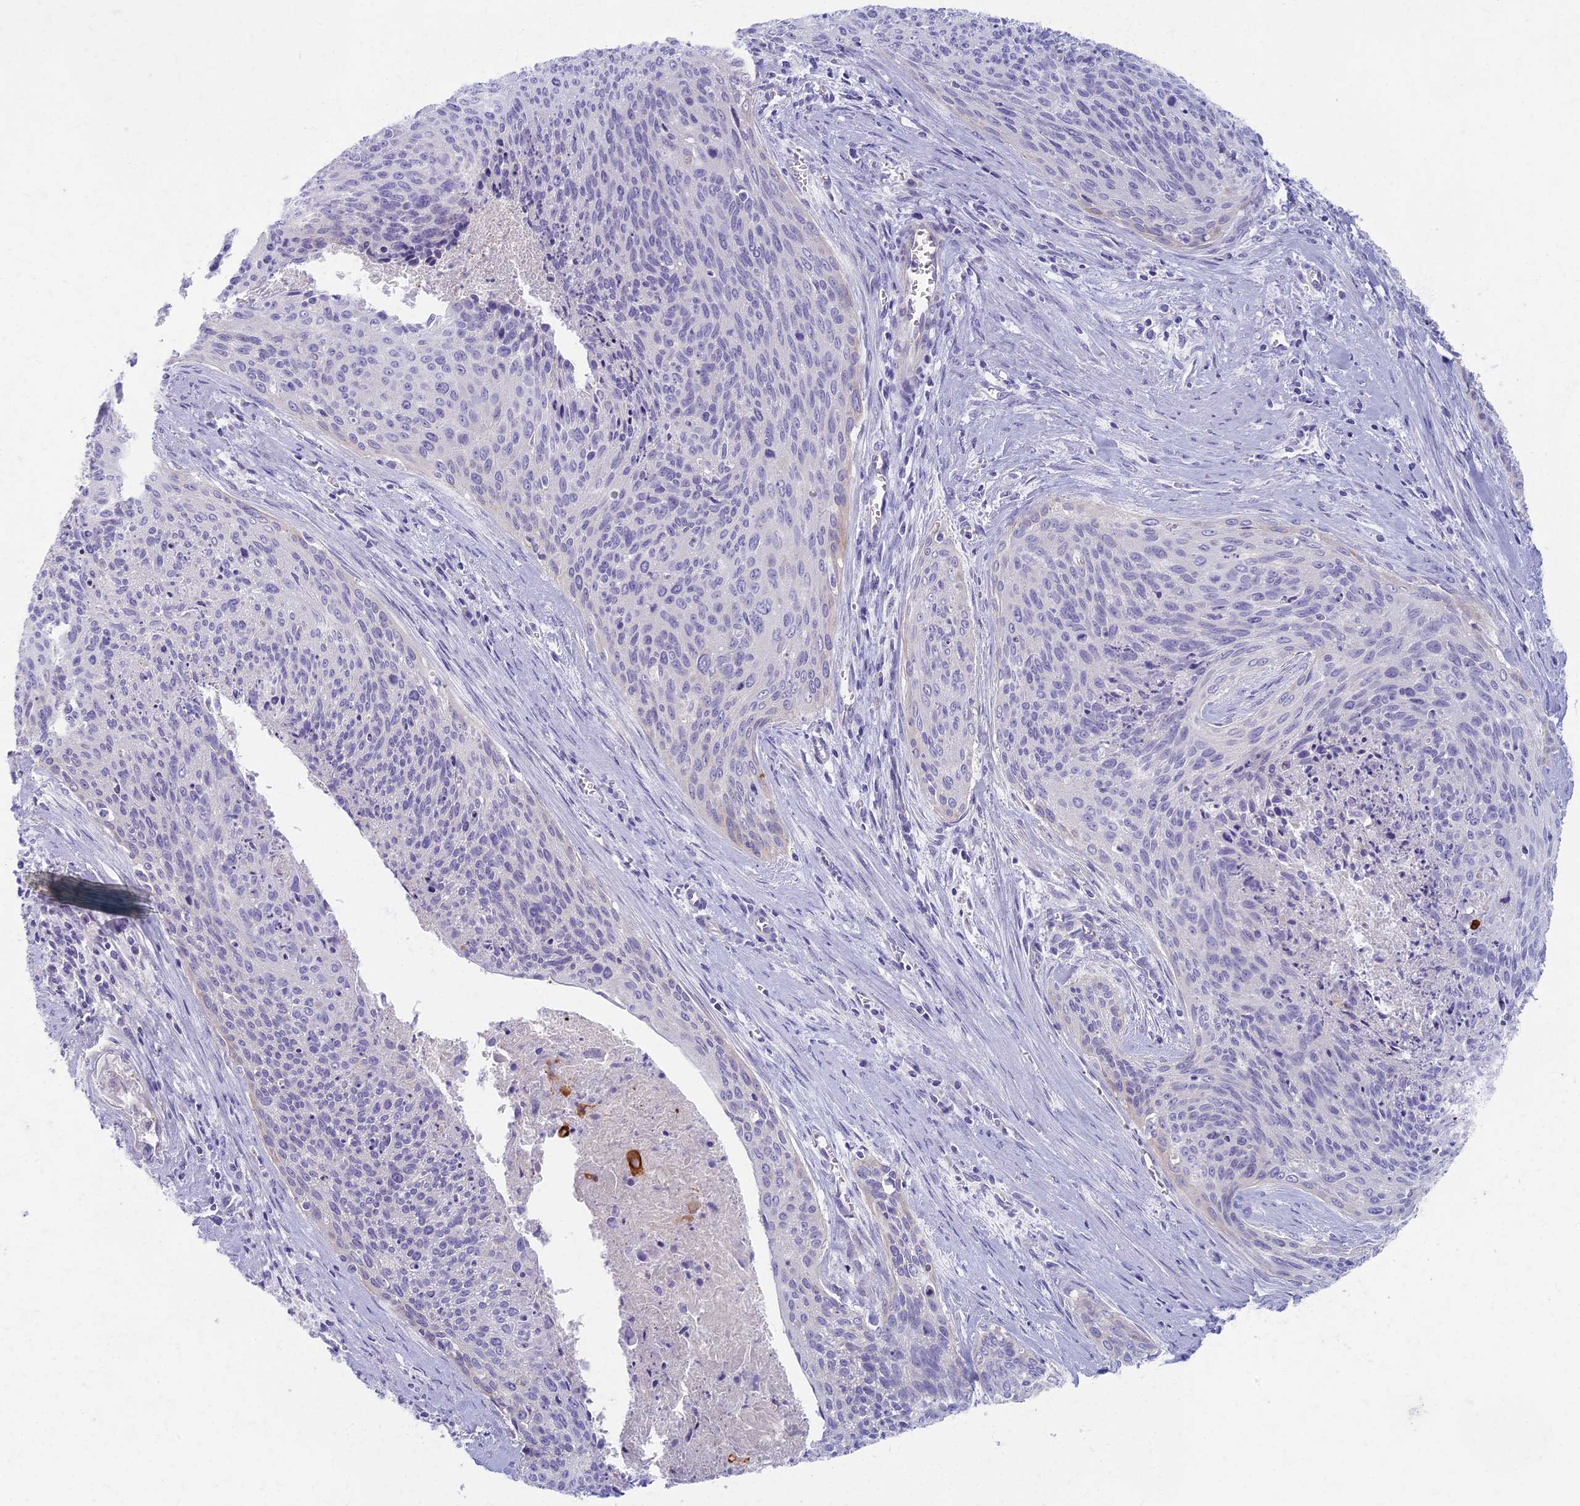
{"staining": {"intensity": "negative", "quantity": "none", "location": "none"}, "tissue": "cervical cancer", "cell_type": "Tumor cells", "image_type": "cancer", "snomed": [{"axis": "morphology", "description": "Squamous cell carcinoma, NOS"}, {"axis": "topography", "description": "Cervix"}], "caption": "Immunohistochemistry (IHC) histopathology image of neoplastic tissue: squamous cell carcinoma (cervical) stained with DAB (3,3'-diaminobenzidine) shows no significant protein positivity in tumor cells.", "gene": "AP4E1", "patient": {"sex": "female", "age": 55}}